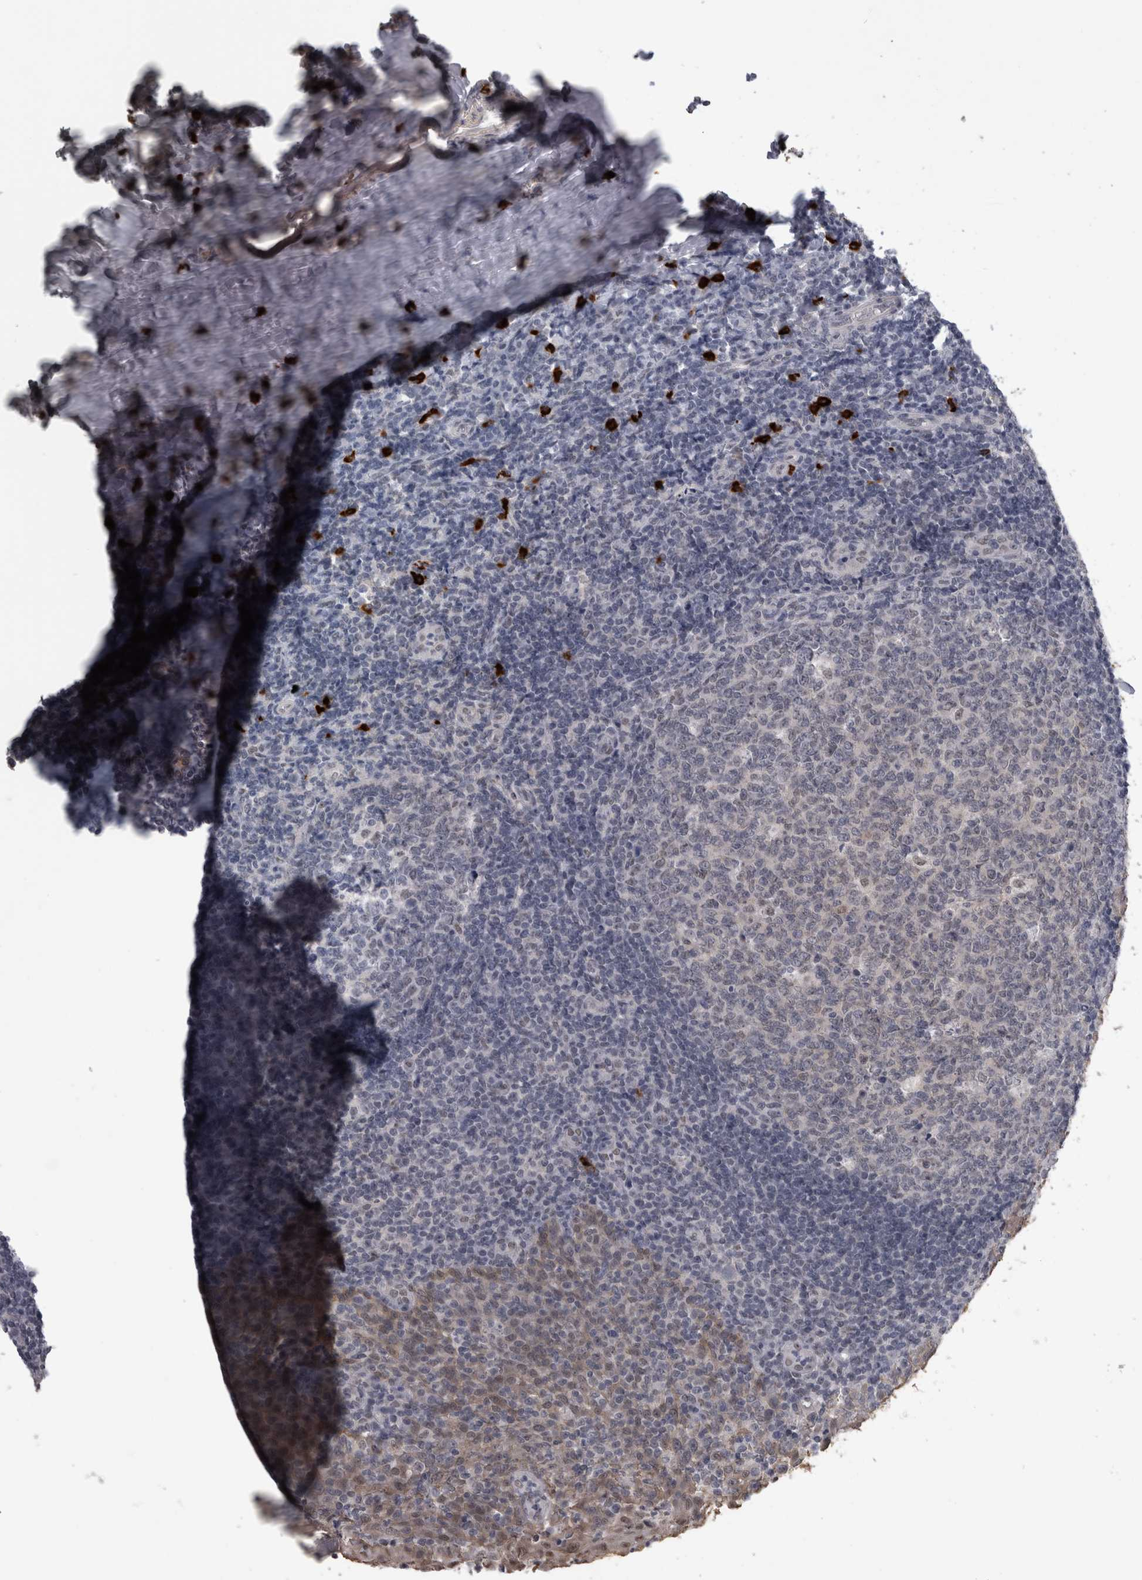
{"staining": {"intensity": "weak", "quantity": "<25%", "location": "nuclear"}, "tissue": "tonsil", "cell_type": "Germinal center cells", "image_type": "normal", "snomed": [{"axis": "morphology", "description": "Normal tissue, NOS"}, {"axis": "topography", "description": "Tonsil"}], "caption": "Germinal center cells show no significant positivity in unremarkable tonsil. (DAB IHC visualized using brightfield microscopy, high magnification).", "gene": "PEBP4", "patient": {"sex": "female", "age": 19}}